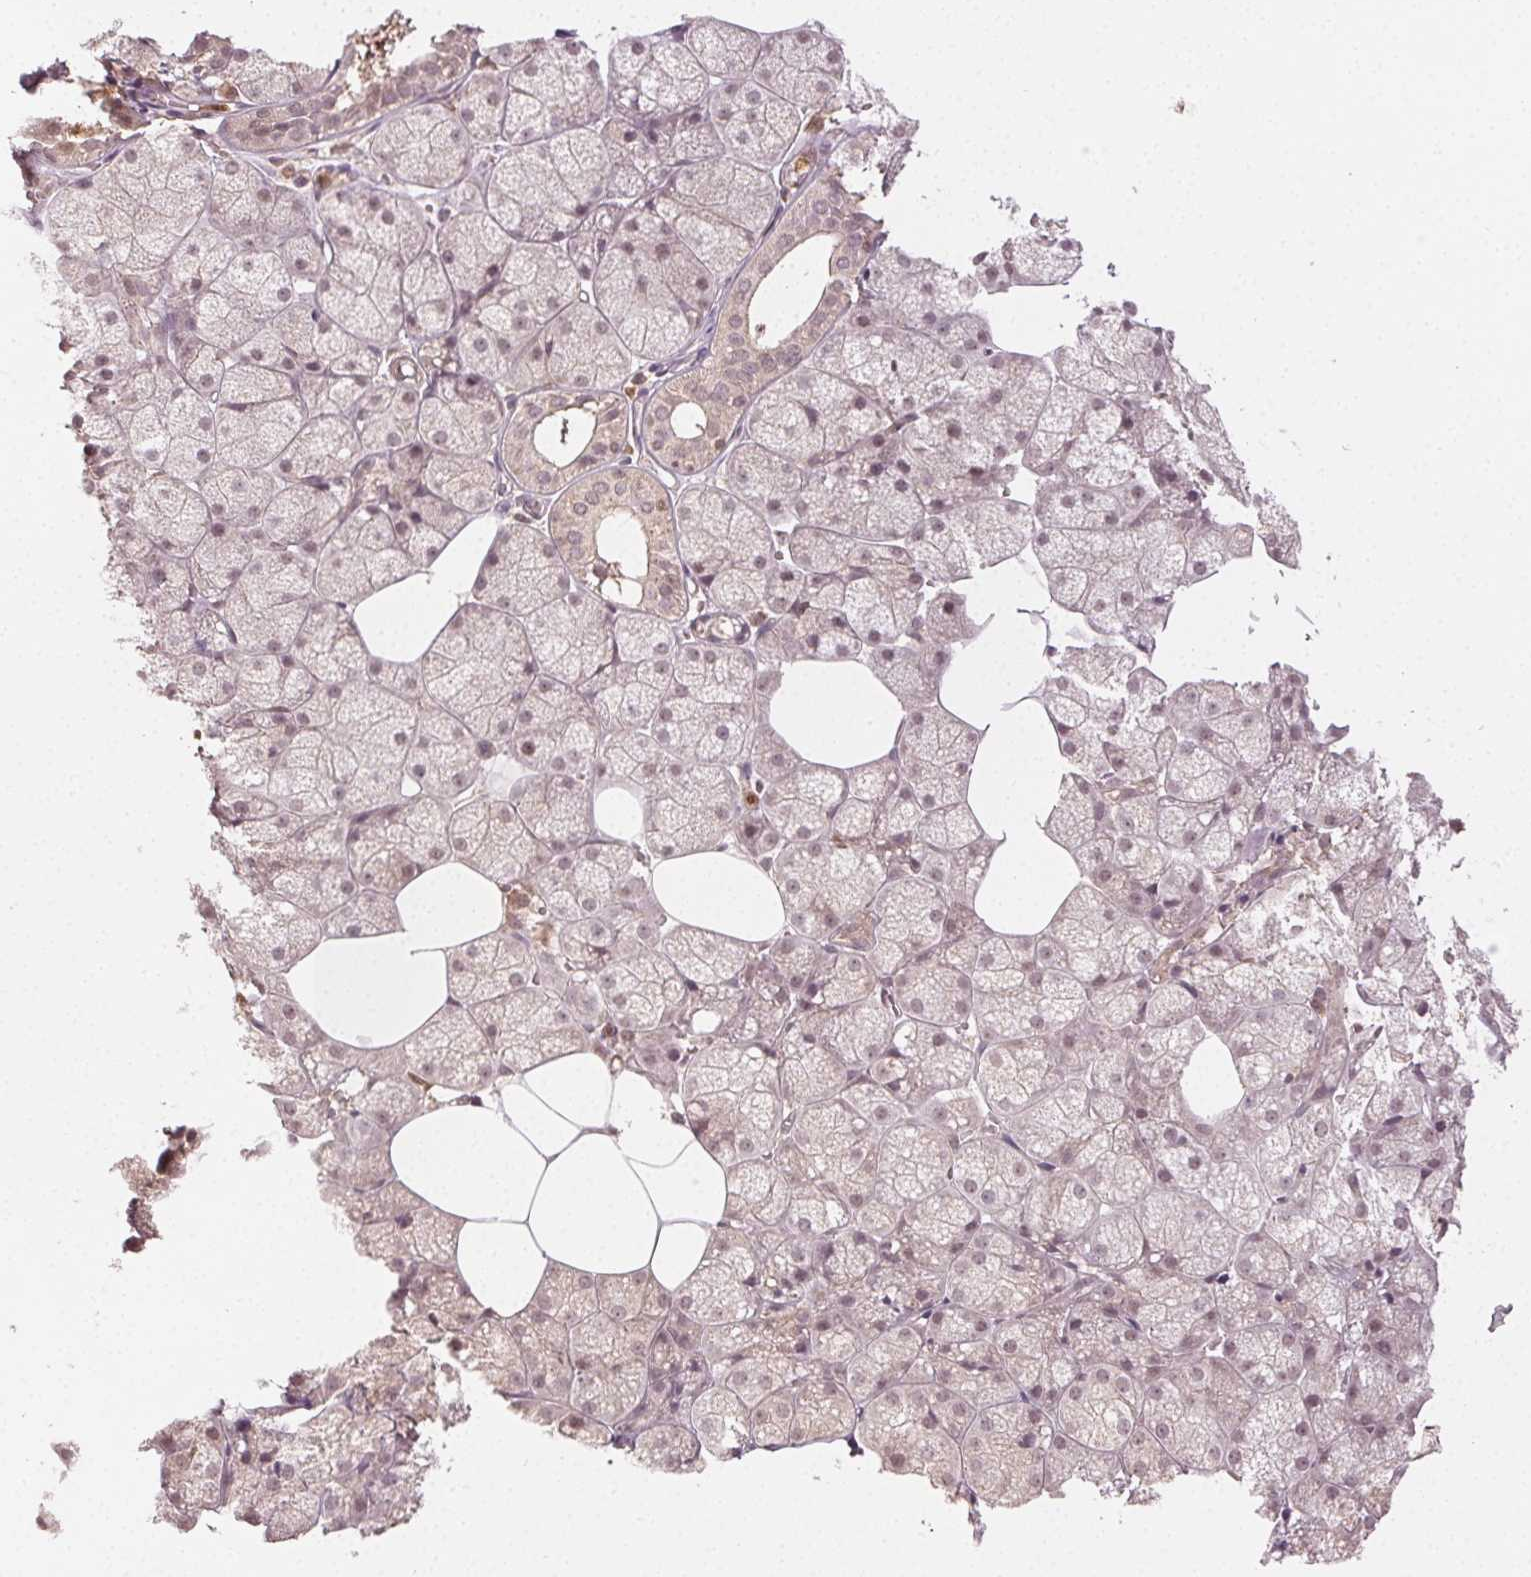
{"staining": {"intensity": "weak", "quantity": "25%-75%", "location": "cytoplasmic/membranous,nuclear"}, "tissue": "salivary gland", "cell_type": "Glandular cells", "image_type": "normal", "snomed": [{"axis": "morphology", "description": "Normal tissue, NOS"}, {"axis": "topography", "description": "Salivary gland"}, {"axis": "topography", "description": "Peripheral nerve tissue"}], "caption": "A micrograph of salivary gland stained for a protein exhibits weak cytoplasmic/membranous,nuclear brown staining in glandular cells.", "gene": "MAPK14", "patient": {"sex": "male", "age": 38}}